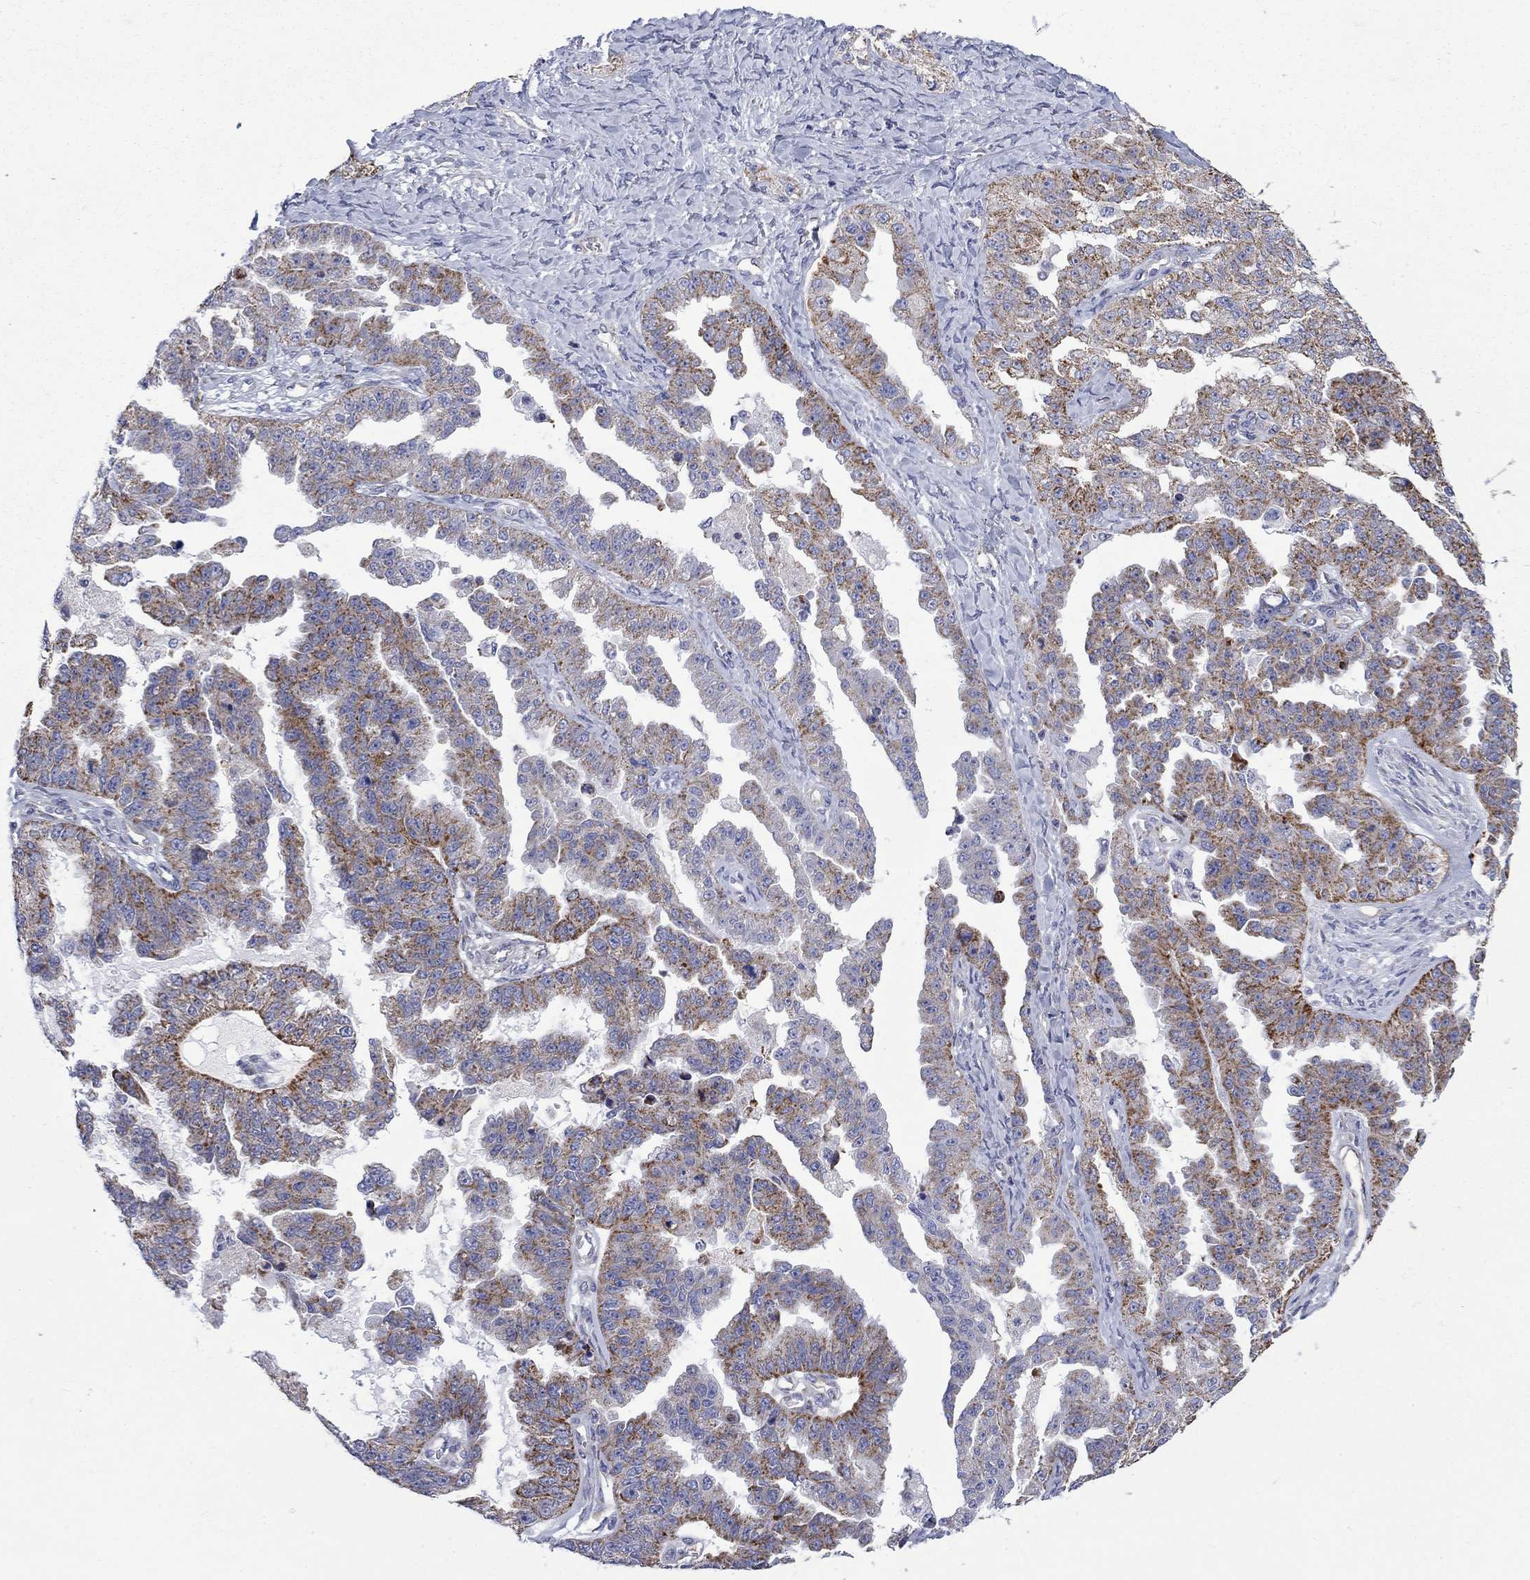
{"staining": {"intensity": "strong", "quantity": "<25%", "location": "cytoplasmic/membranous"}, "tissue": "ovarian cancer", "cell_type": "Tumor cells", "image_type": "cancer", "snomed": [{"axis": "morphology", "description": "Cystadenocarcinoma, serous, NOS"}, {"axis": "topography", "description": "Ovary"}], "caption": "Immunohistochemistry (IHC) image of neoplastic tissue: serous cystadenocarcinoma (ovarian) stained using IHC displays medium levels of strong protein expression localized specifically in the cytoplasmic/membranous of tumor cells, appearing as a cytoplasmic/membranous brown color.", "gene": "CISD1", "patient": {"sex": "female", "age": 58}}